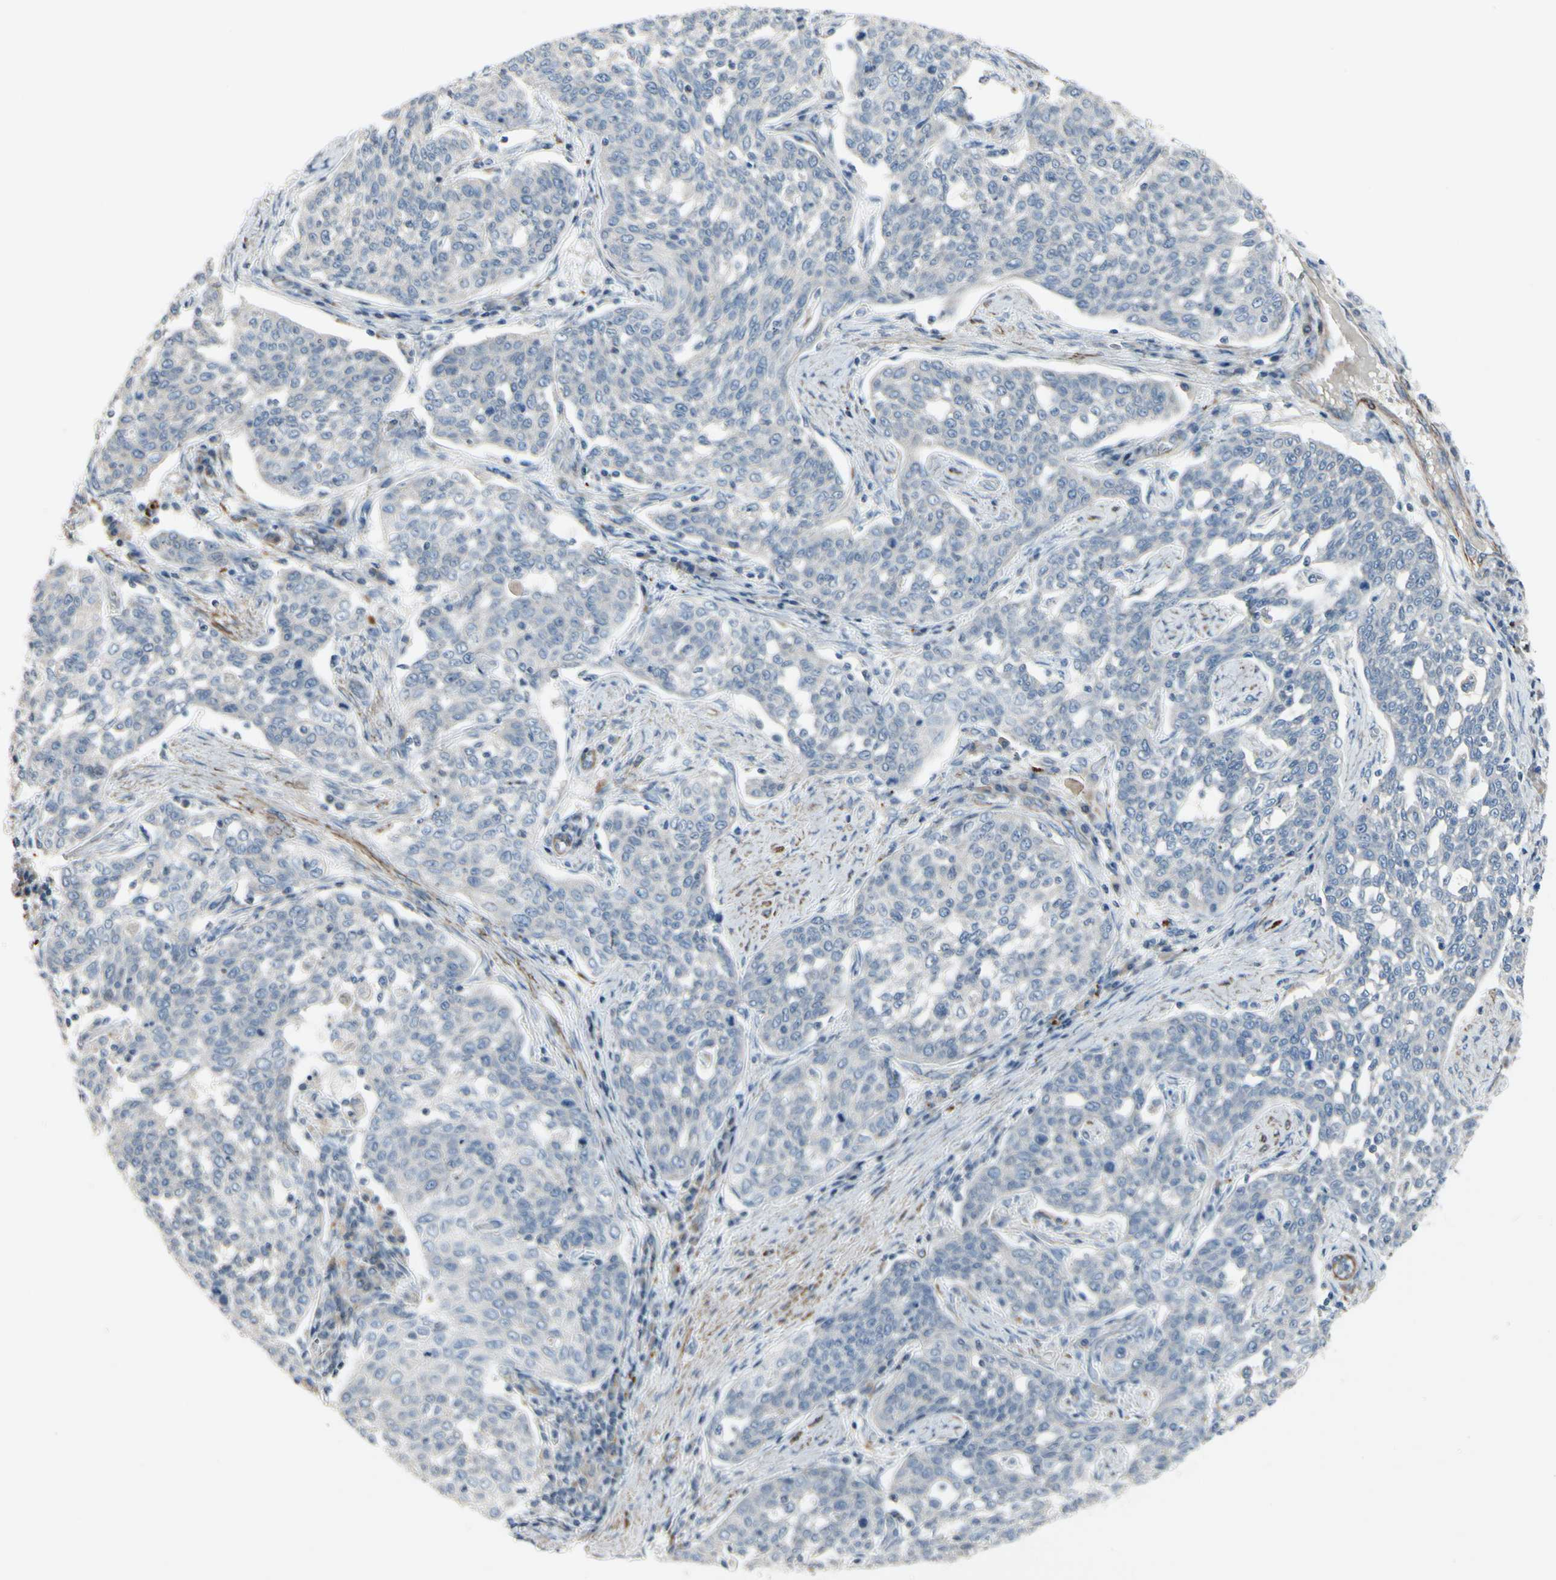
{"staining": {"intensity": "negative", "quantity": "none", "location": "none"}, "tissue": "cervical cancer", "cell_type": "Tumor cells", "image_type": "cancer", "snomed": [{"axis": "morphology", "description": "Squamous cell carcinoma, NOS"}, {"axis": "topography", "description": "Cervix"}], "caption": "This is a micrograph of immunohistochemistry staining of cervical cancer, which shows no staining in tumor cells.", "gene": "TPM1", "patient": {"sex": "female", "age": 34}}